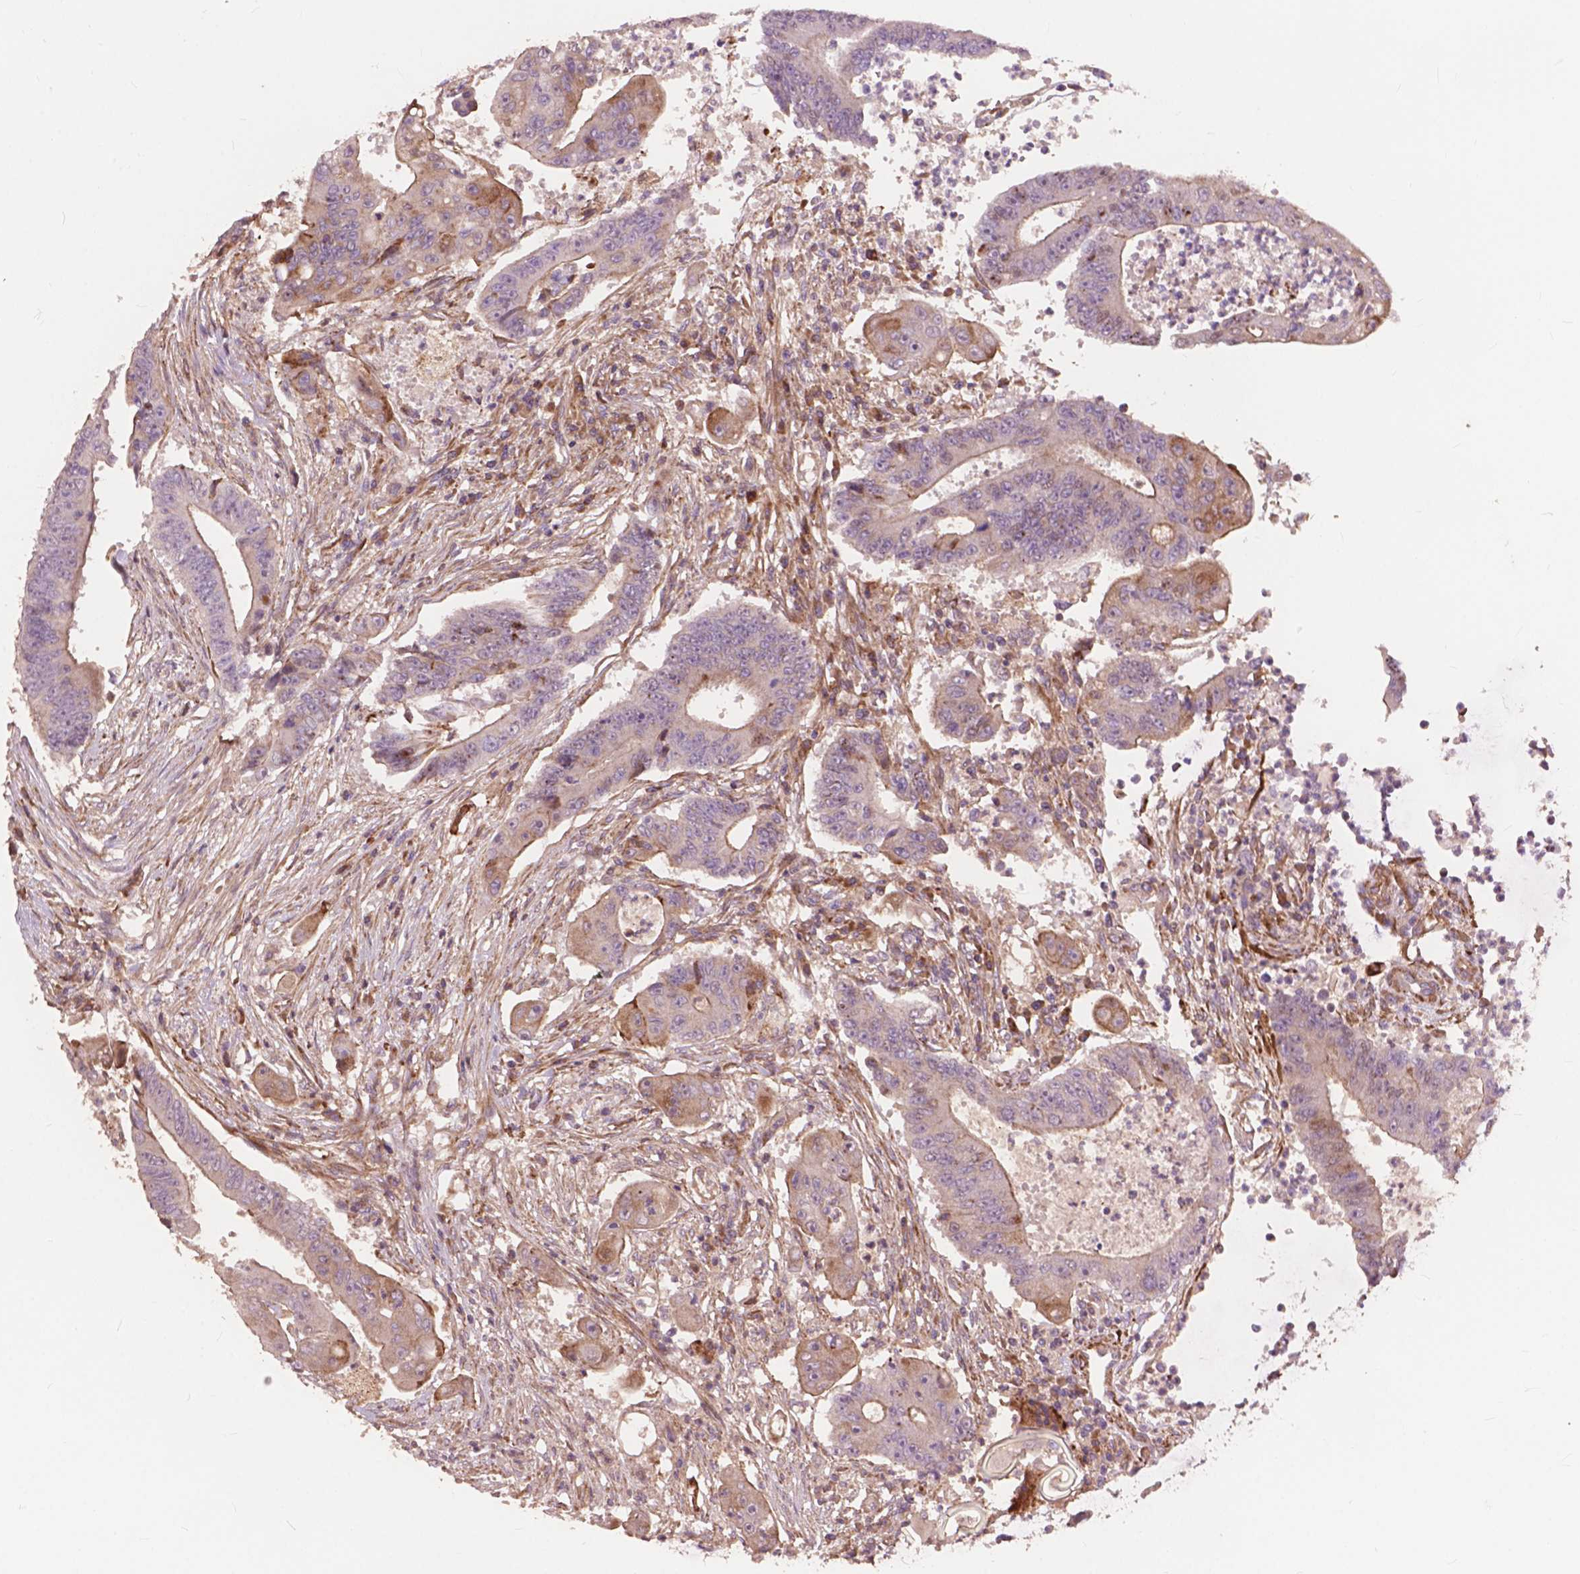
{"staining": {"intensity": "moderate", "quantity": "<25%", "location": "cytoplasmic/membranous"}, "tissue": "colorectal cancer", "cell_type": "Tumor cells", "image_type": "cancer", "snomed": [{"axis": "morphology", "description": "Adenocarcinoma, NOS"}, {"axis": "topography", "description": "Rectum"}], "caption": "Colorectal cancer (adenocarcinoma) tissue shows moderate cytoplasmic/membranous staining in about <25% of tumor cells", "gene": "FNIP1", "patient": {"sex": "male", "age": 54}}